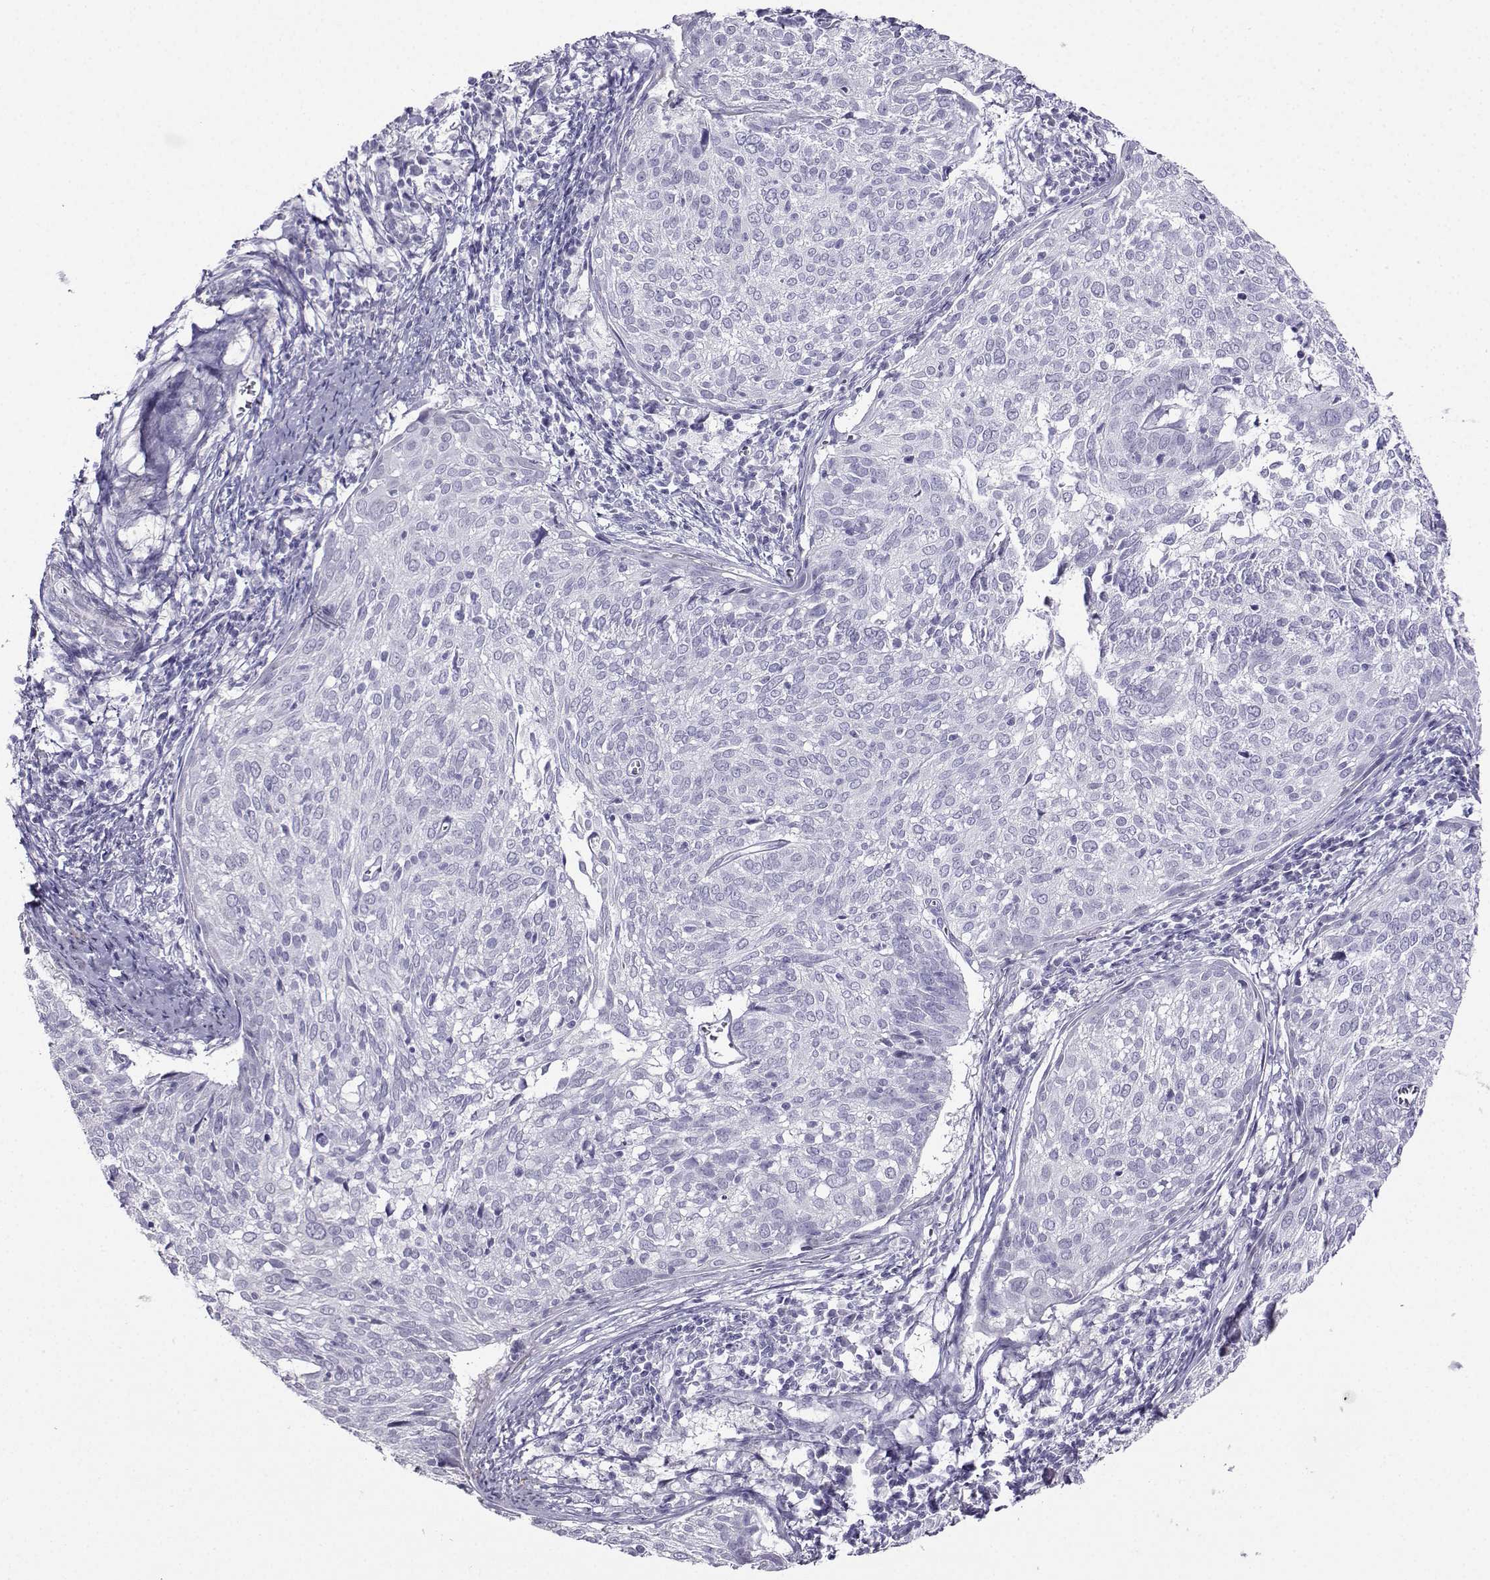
{"staining": {"intensity": "negative", "quantity": "none", "location": "none"}, "tissue": "cervical cancer", "cell_type": "Tumor cells", "image_type": "cancer", "snomed": [{"axis": "morphology", "description": "Squamous cell carcinoma, NOS"}, {"axis": "topography", "description": "Cervix"}], "caption": "The immunohistochemistry photomicrograph has no significant staining in tumor cells of squamous cell carcinoma (cervical) tissue.", "gene": "KIF17", "patient": {"sex": "female", "age": 39}}